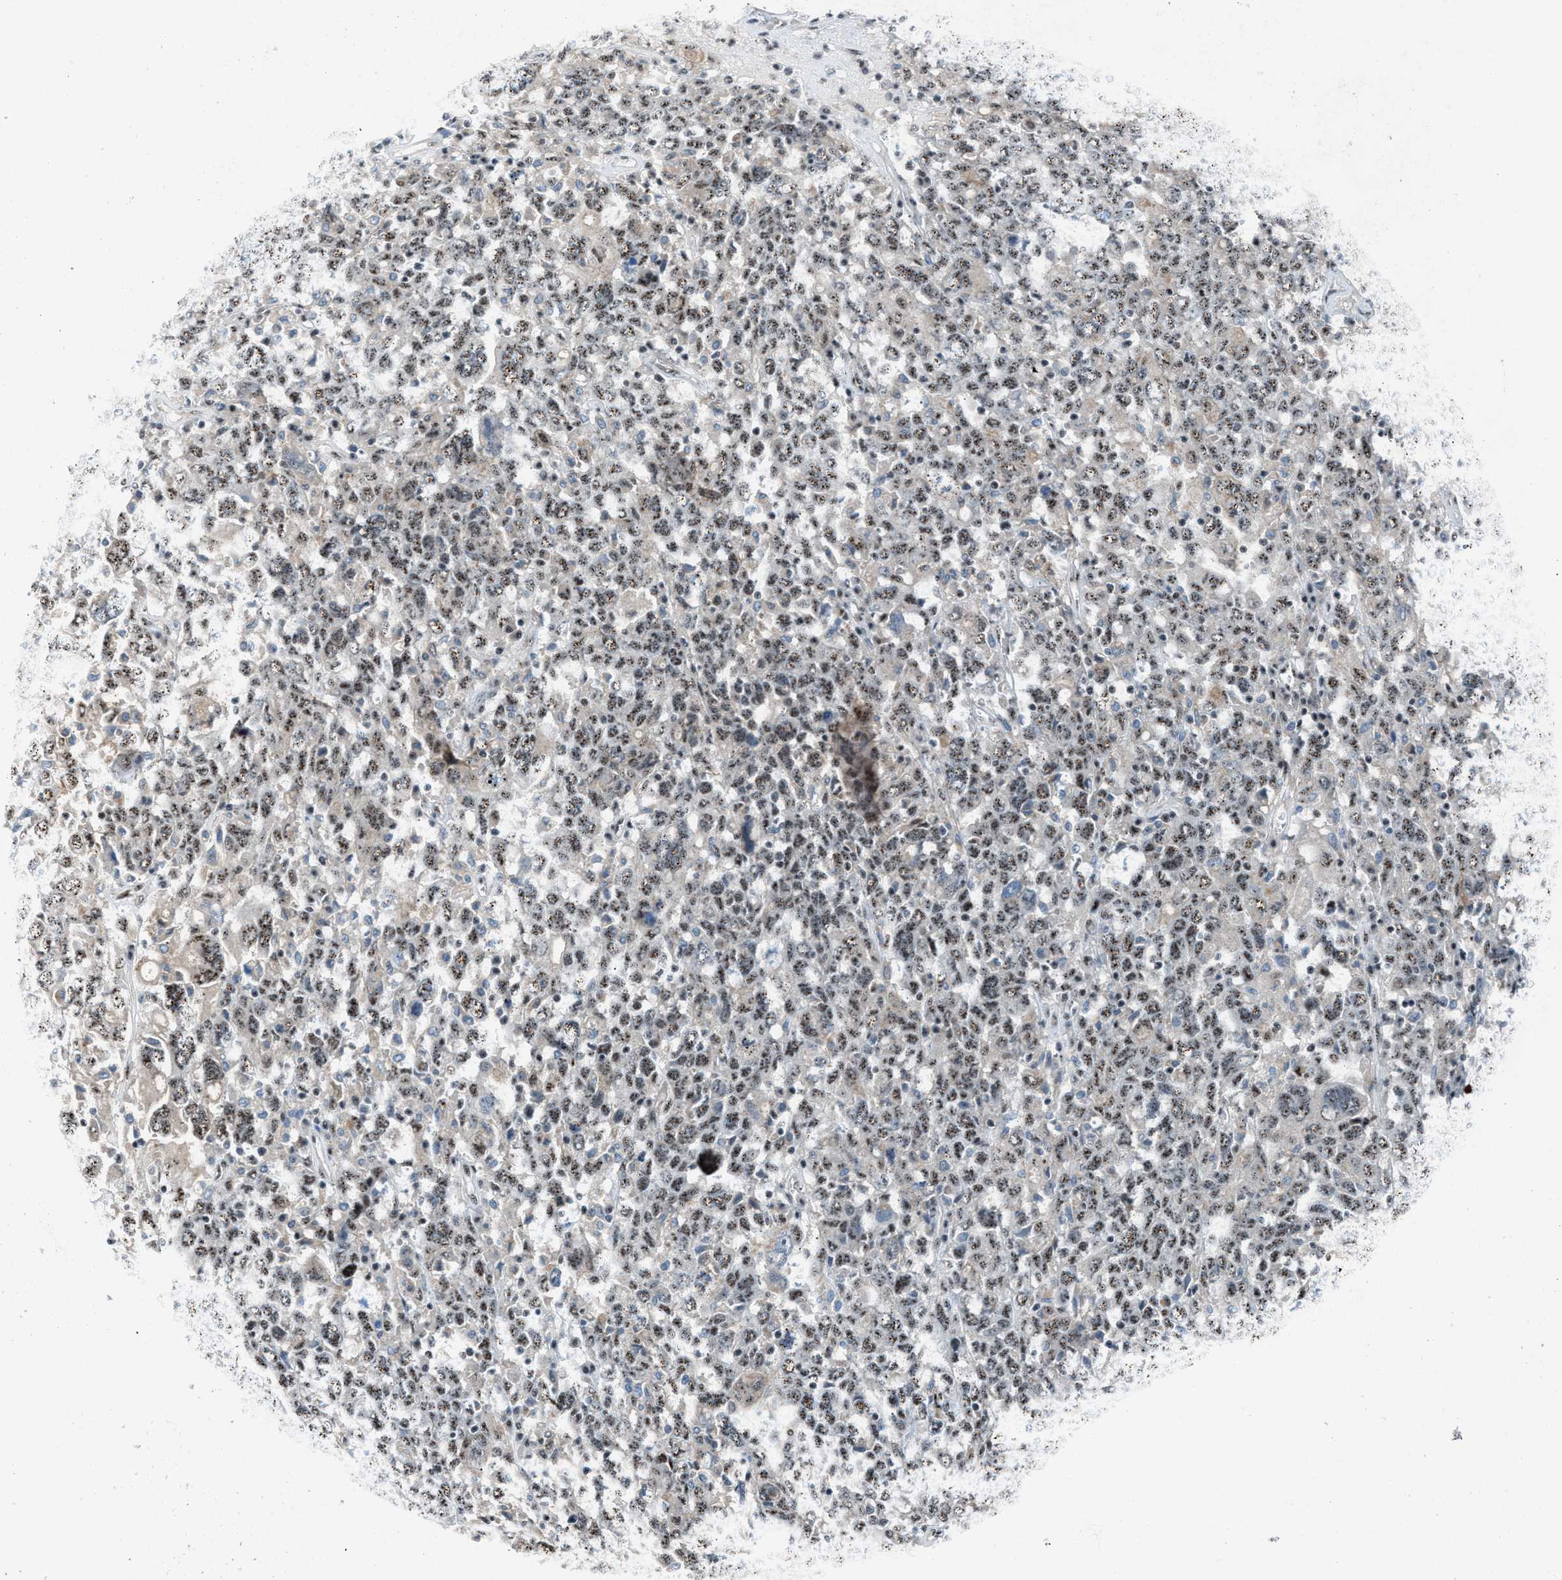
{"staining": {"intensity": "weak", "quantity": ">75%", "location": "nuclear"}, "tissue": "ovarian cancer", "cell_type": "Tumor cells", "image_type": "cancer", "snomed": [{"axis": "morphology", "description": "Carcinoma, endometroid"}, {"axis": "topography", "description": "Ovary"}], "caption": "Immunohistochemistry of ovarian cancer demonstrates low levels of weak nuclear expression in approximately >75% of tumor cells.", "gene": "CENPP", "patient": {"sex": "female", "age": 62}}